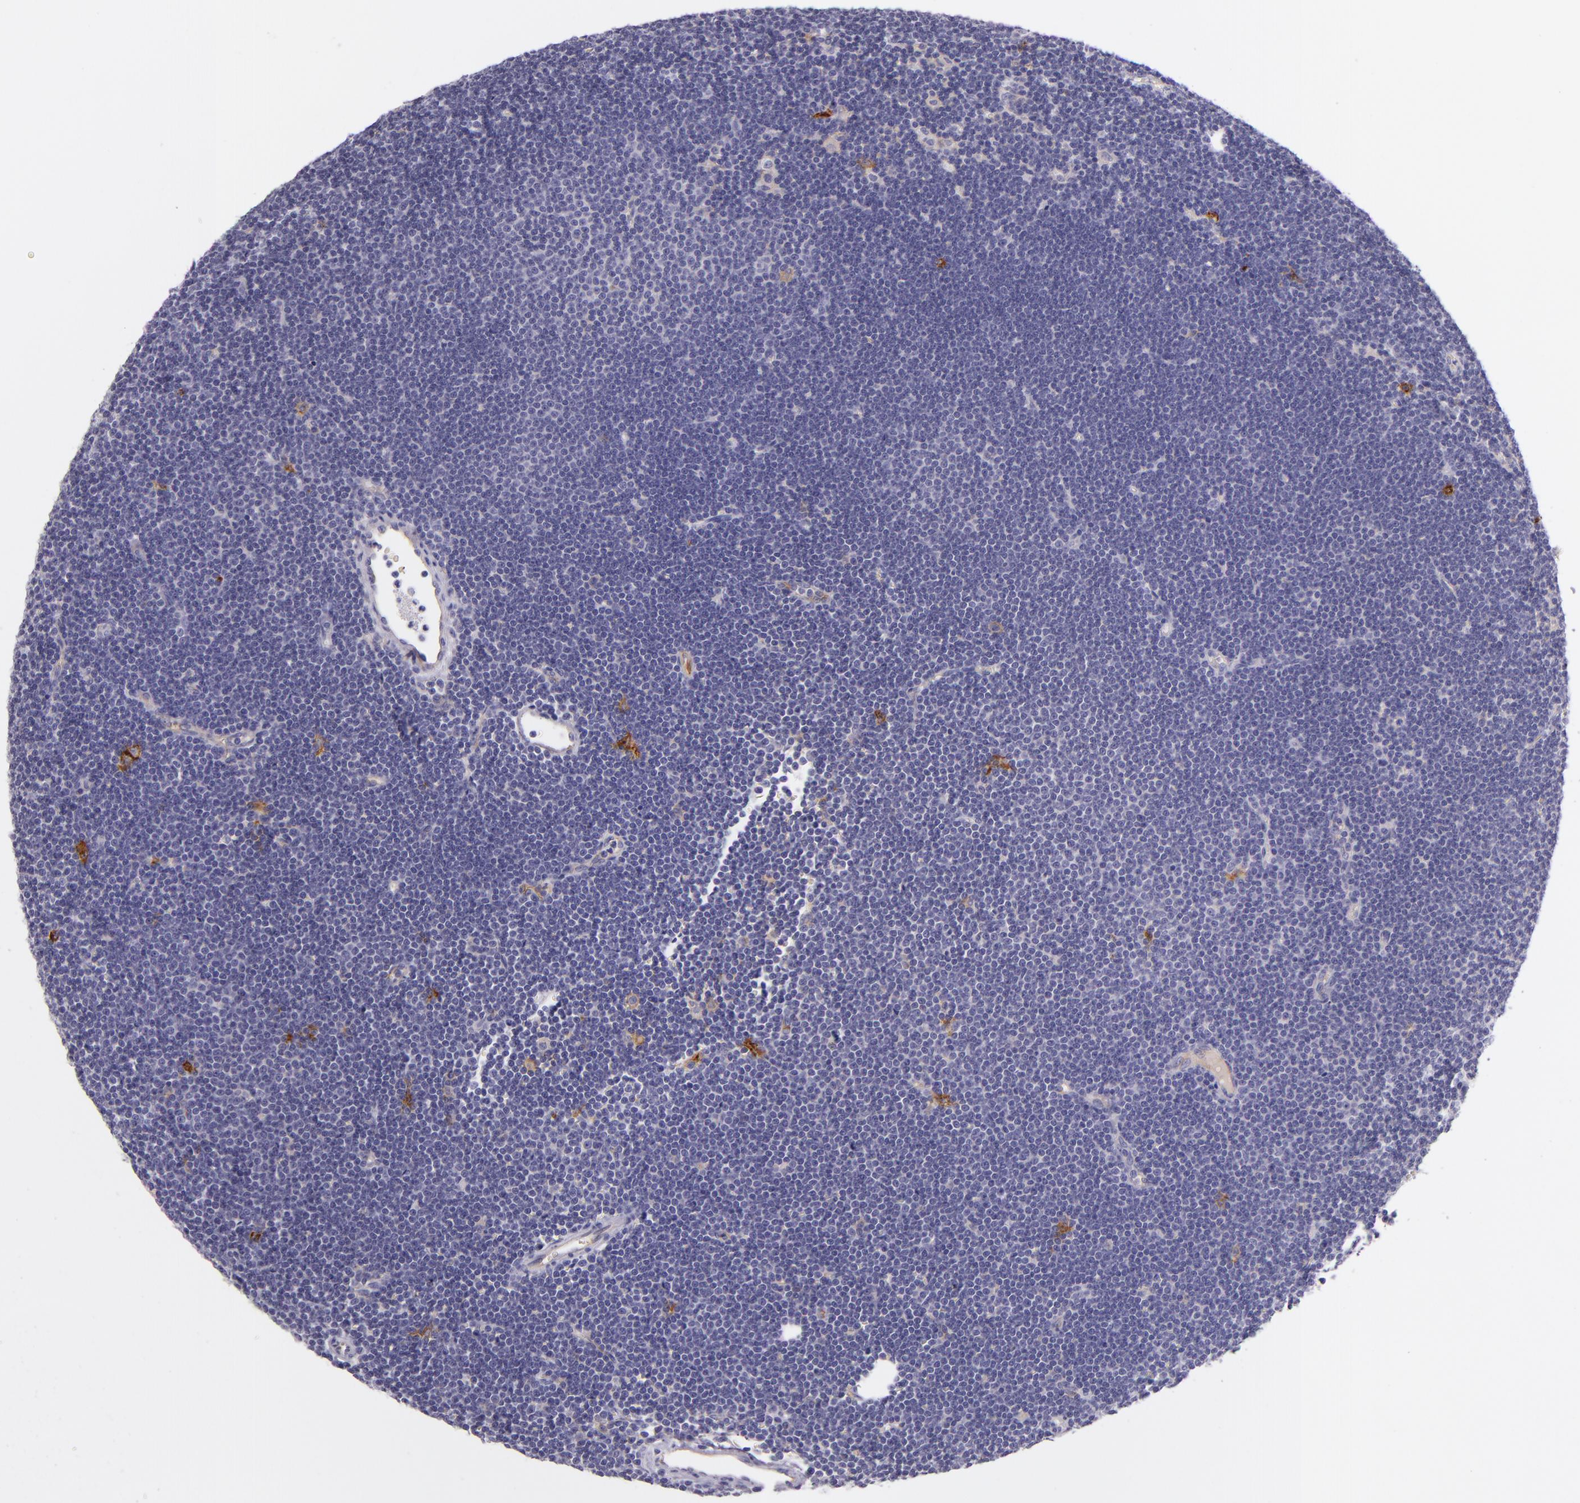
{"staining": {"intensity": "weak", "quantity": "<25%", "location": "cytoplasmic/membranous"}, "tissue": "lymphoma", "cell_type": "Tumor cells", "image_type": "cancer", "snomed": [{"axis": "morphology", "description": "Malignant lymphoma, non-Hodgkin's type, Low grade"}, {"axis": "topography", "description": "Lymph node"}], "caption": "Protein analysis of low-grade malignant lymphoma, non-Hodgkin's type reveals no significant positivity in tumor cells.", "gene": "ICAM1", "patient": {"sex": "female", "age": 73}}